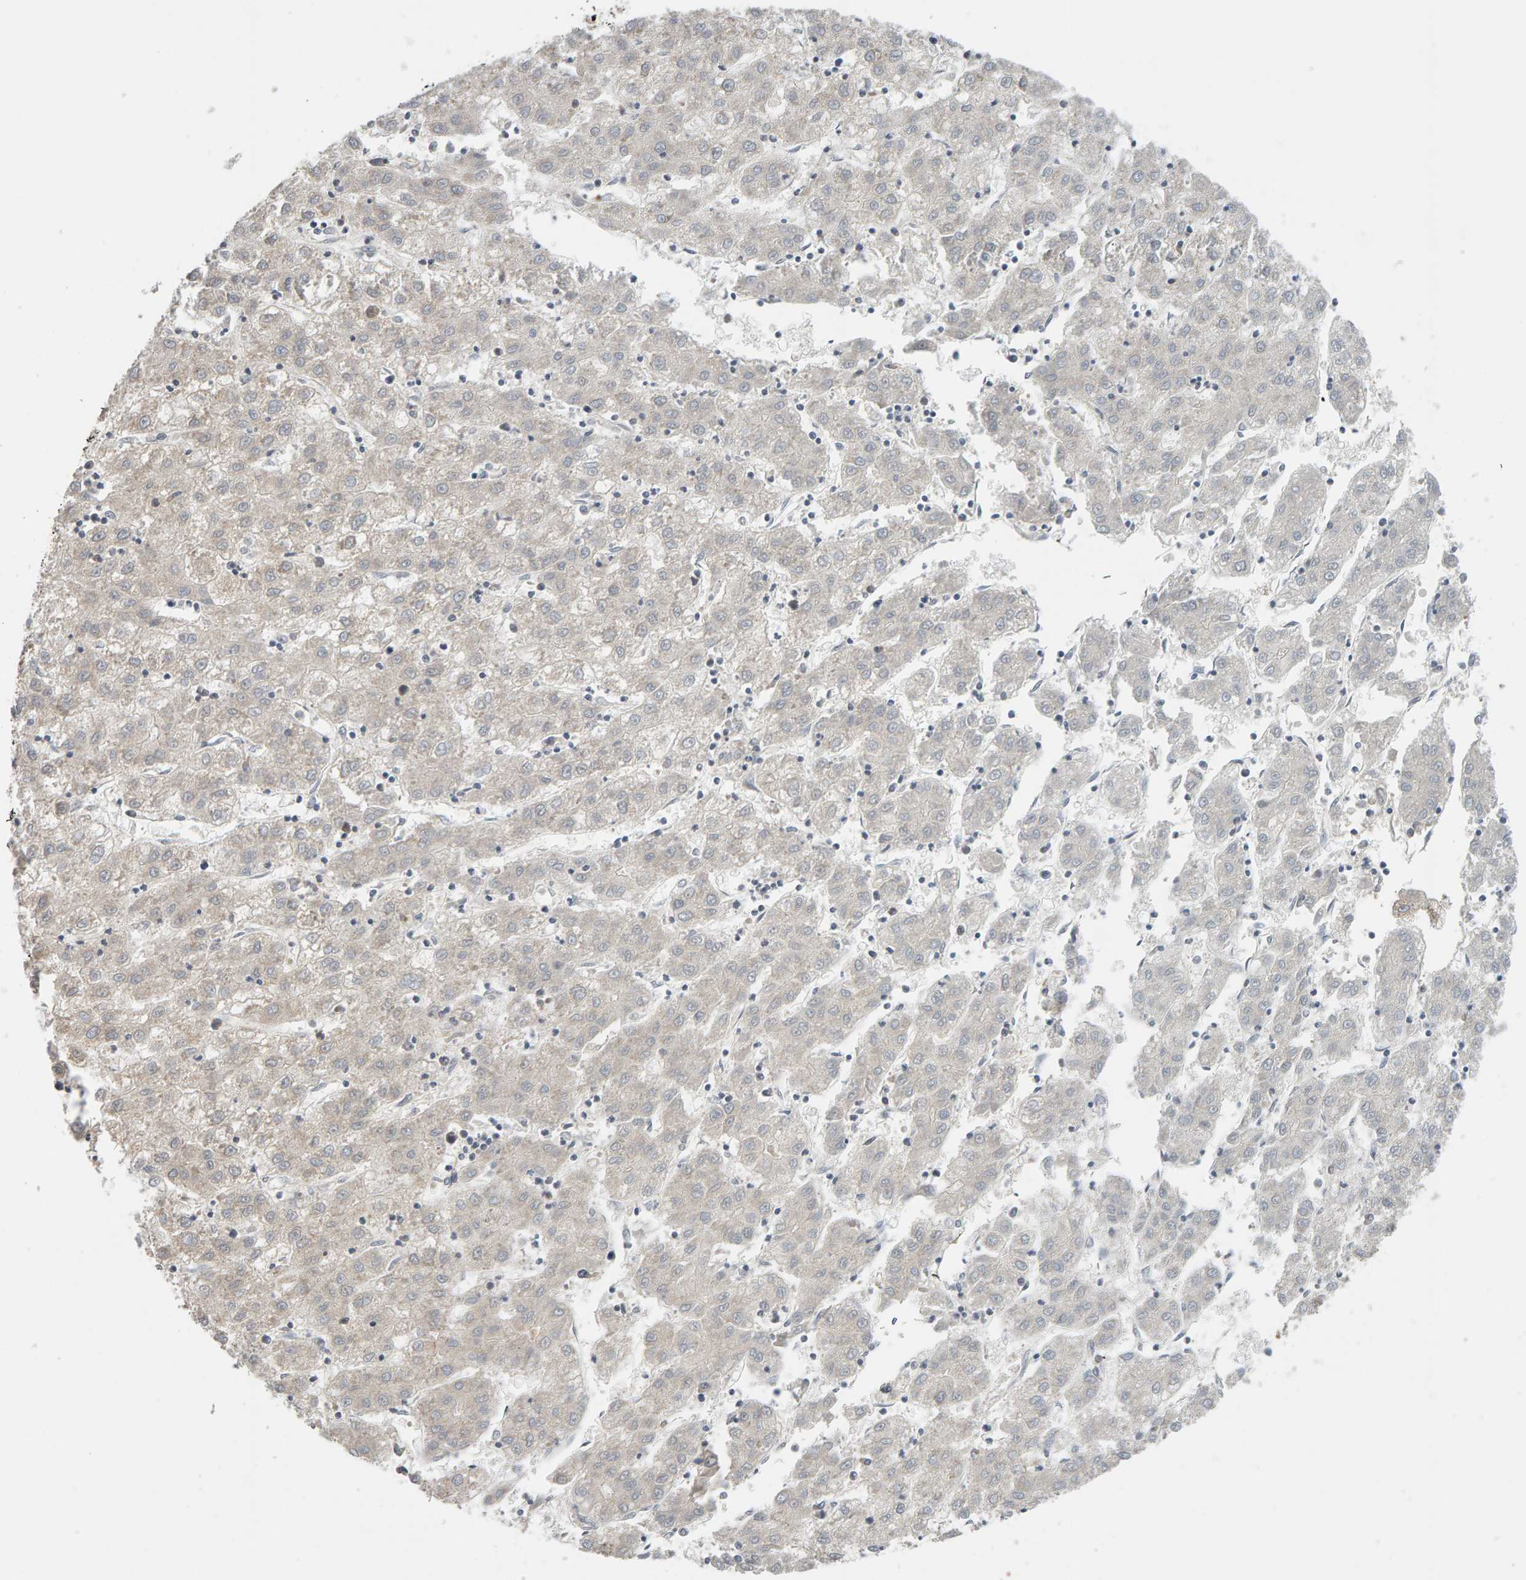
{"staining": {"intensity": "negative", "quantity": "none", "location": "none"}, "tissue": "liver cancer", "cell_type": "Tumor cells", "image_type": "cancer", "snomed": [{"axis": "morphology", "description": "Carcinoma, Hepatocellular, NOS"}, {"axis": "topography", "description": "Liver"}], "caption": "An immunohistochemistry (IHC) histopathology image of hepatocellular carcinoma (liver) is shown. There is no staining in tumor cells of hepatocellular carcinoma (liver).", "gene": "DNAJC7", "patient": {"sex": "male", "age": 72}}